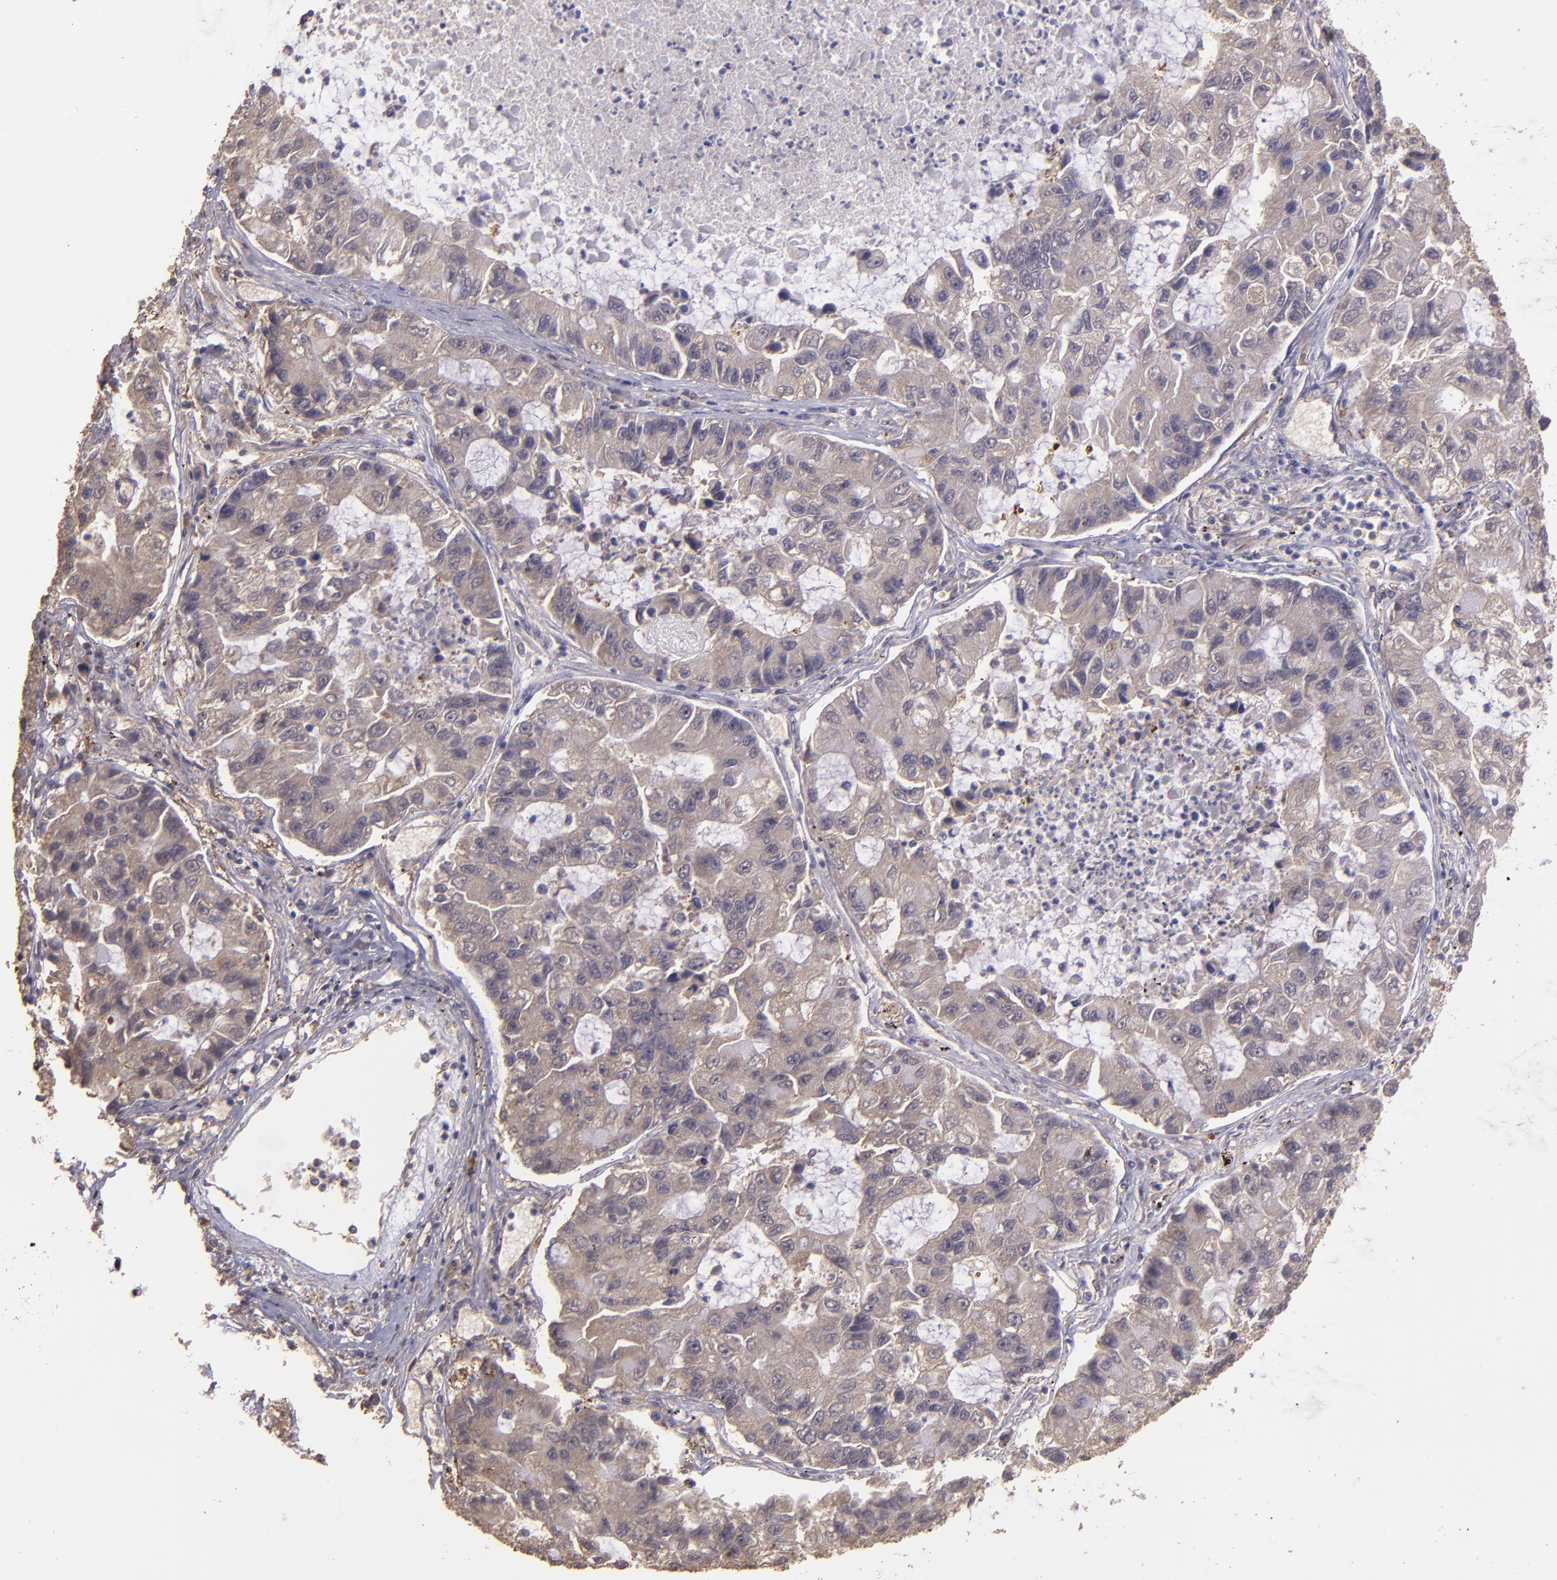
{"staining": {"intensity": "weak", "quantity": ">75%", "location": "cytoplasmic/membranous"}, "tissue": "lung cancer", "cell_type": "Tumor cells", "image_type": "cancer", "snomed": [{"axis": "morphology", "description": "Adenocarcinoma, NOS"}, {"axis": "topography", "description": "Lung"}], "caption": "Tumor cells display low levels of weak cytoplasmic/membranous expression in about >75% of cells in human lung cancer (adenocarcinoma). The staining was performed using DAB, with brown indicating positive protein expression. Nuclei are stained blue with hematoxylin.", "gene": "PAPPA", "patient": {"sex": "female", "age": 51}}